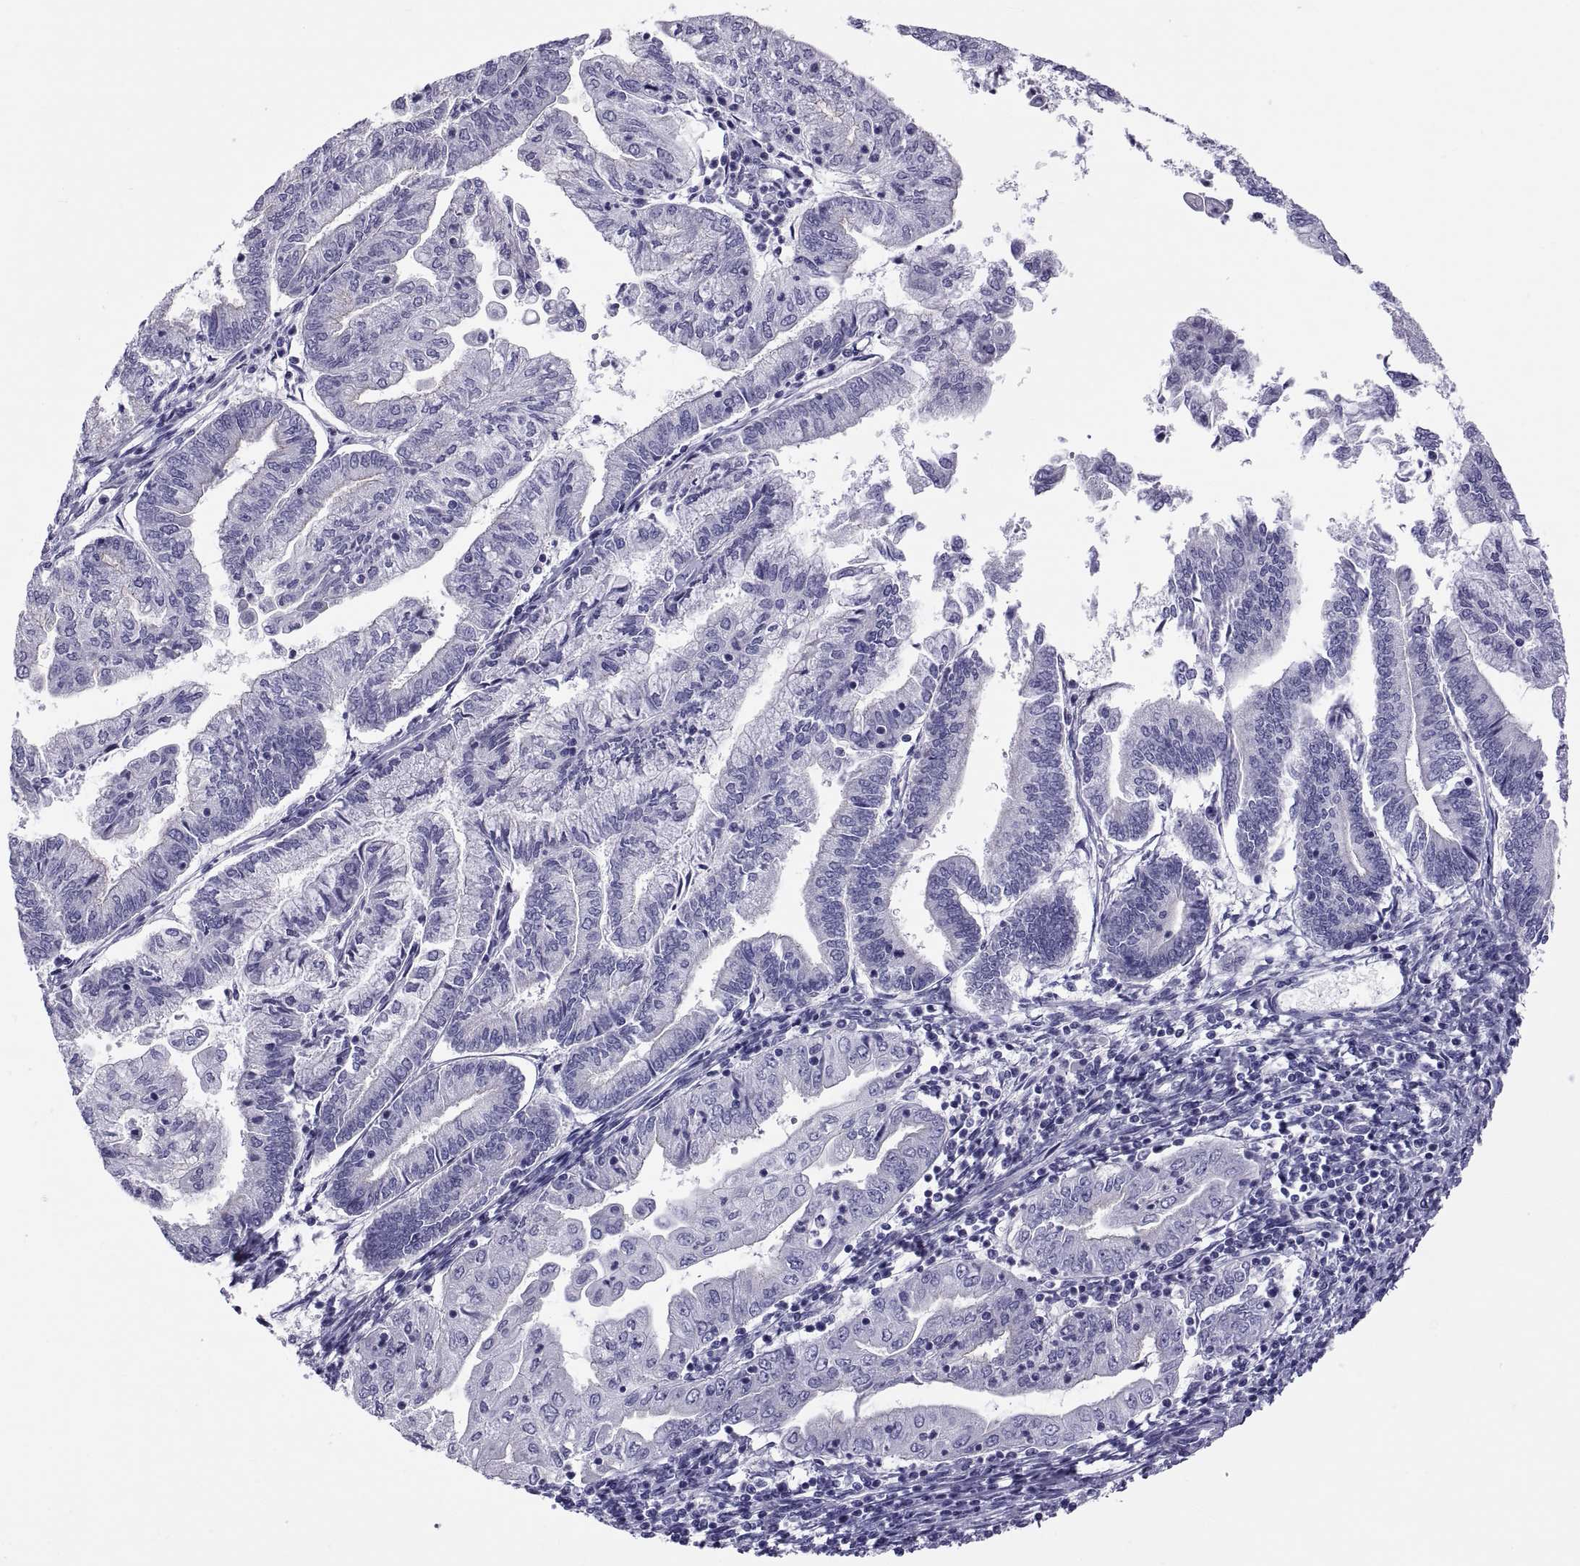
{"staining": {"intensity": "negative", "quantity": "none", "location": "none"}, "tissue": "endometrial cancer", "cell_type": "Tumor cells", "image_type": "cancer", "snomed": [{"axis": "morphology", "description": "Adenocarcinoma, NOS"}, {"axis": "topography", "description": "Endometrium"}], "caption": "Tumor cells show no significant protein expression in endometrial adenocarcinoma. (Stains: DAB (3,3'-diaminobenzidine) immunohistochemistry with hematoxylin counter stain, Microscopy: brightfield microscopy at high magnification).", "gene": "RNASE12", "patient": {"sex": "female", "age": 55}}